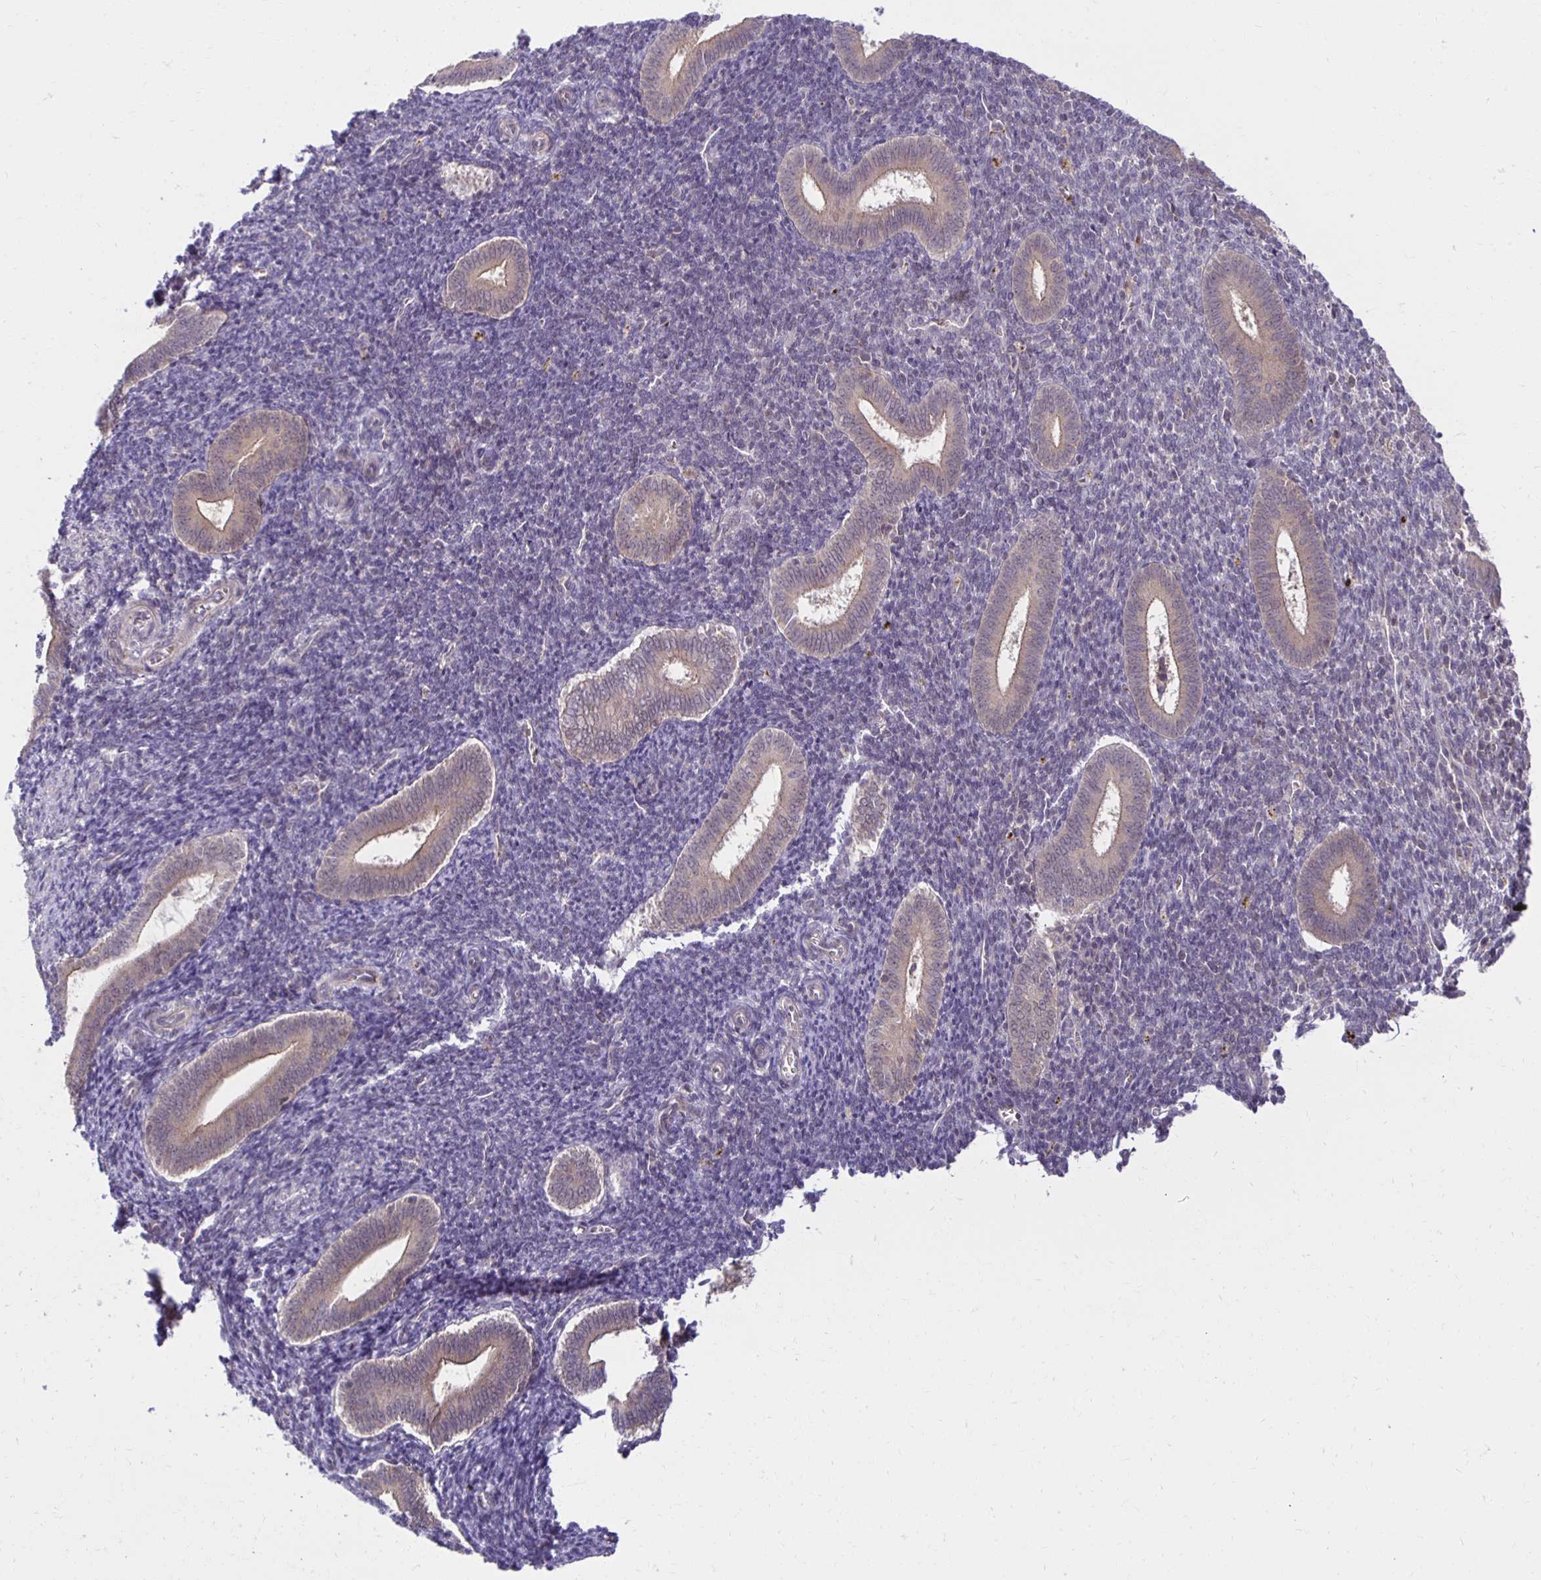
{"staining": {"intensity": "weak", "quantity": "<25%", "location": "cytoplasmic/membranous"}, "tissue": "endometrium", "cell_type": "Cells in endometrial stroma", "image_type": "normal", "snomed": [{"axis": "morphology", "description": "Normal tissue, NOS"}, {"axis": "topography", "description": "Endometrium"}], "caption": "This is an IHC histopathology image of benign human endometrium. There is no staining in cells in endometrial stroma.", "gene": "MIEN1", "patient": {"sex": "female", "age": 25}}